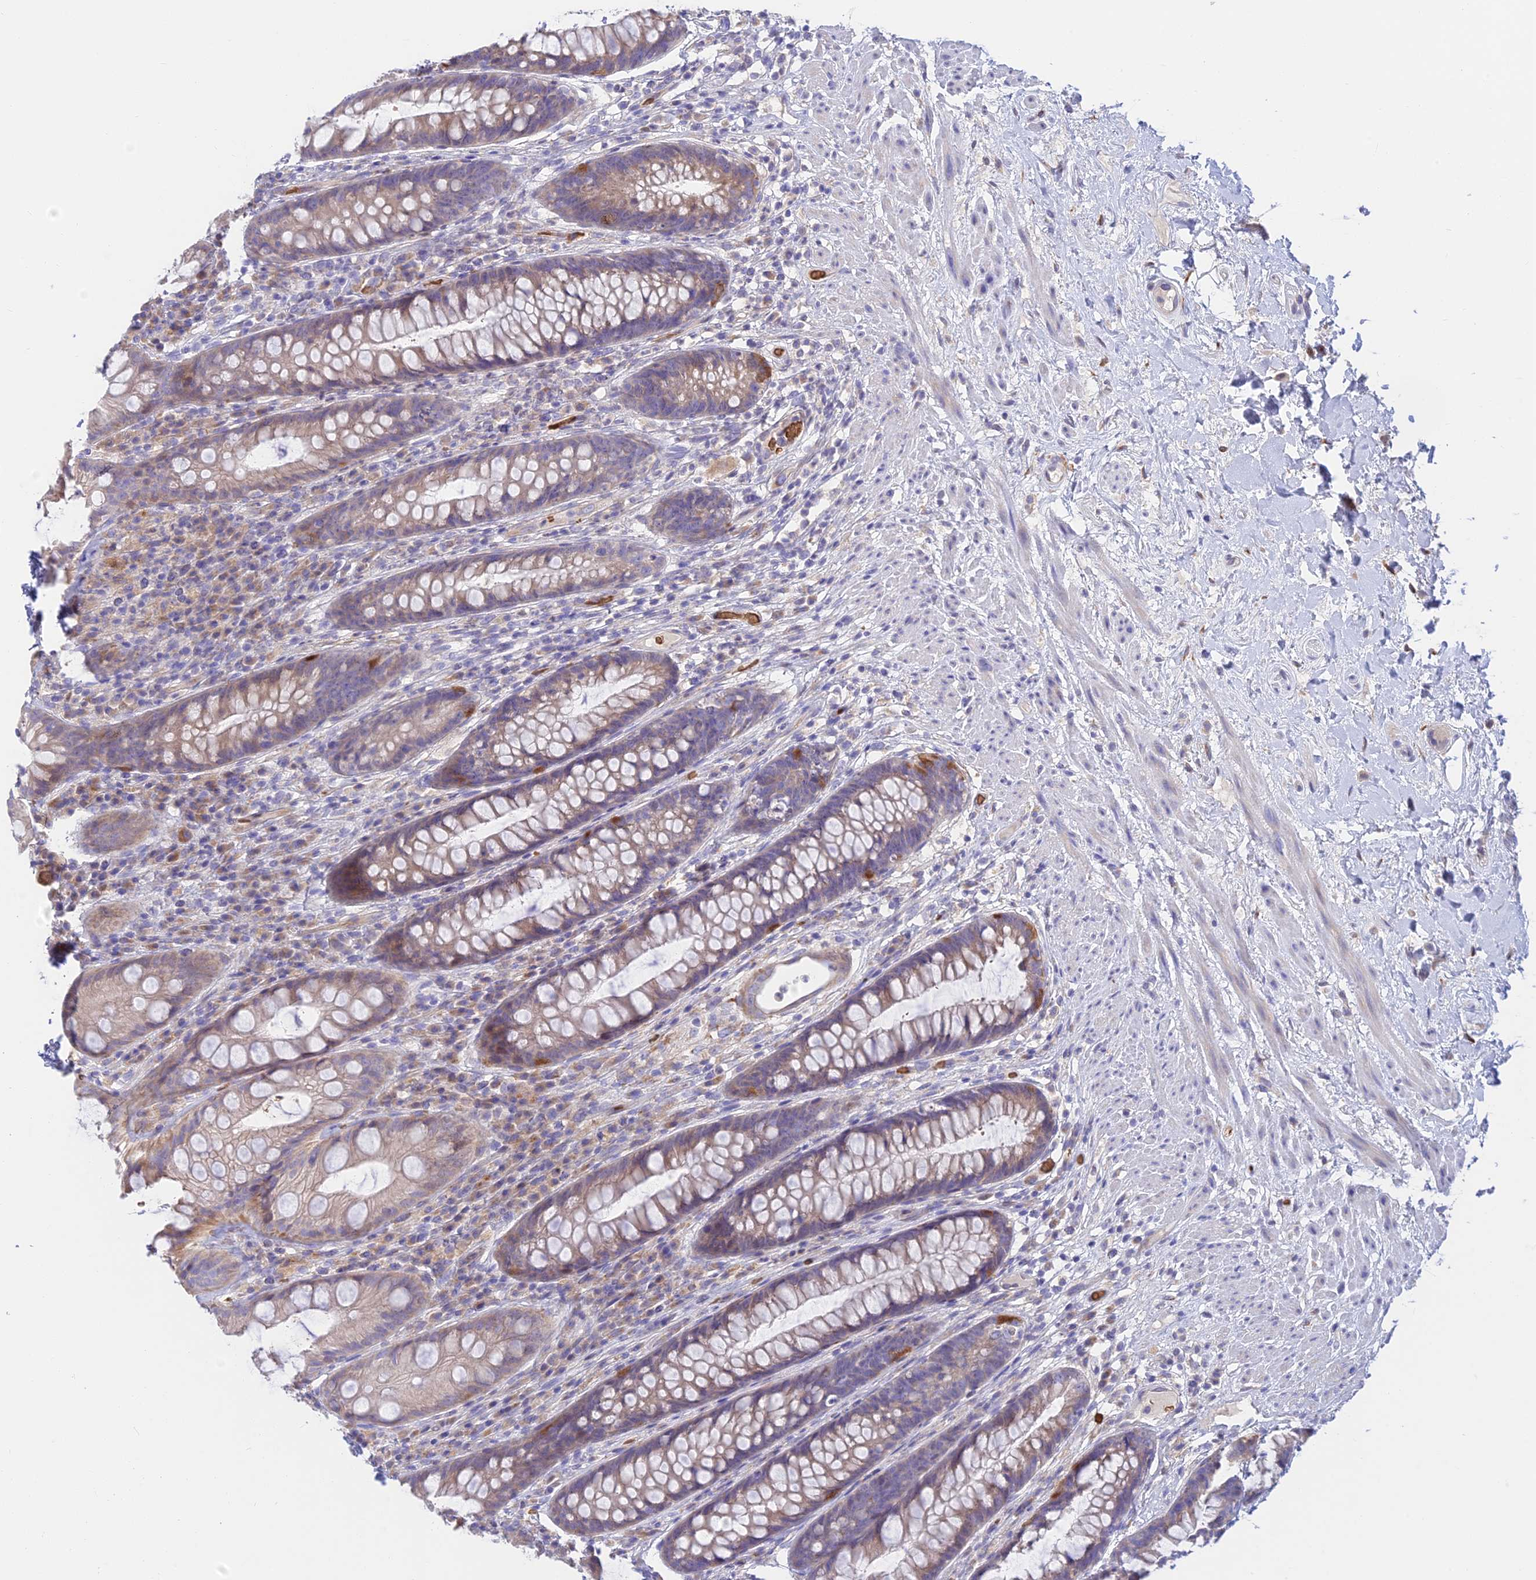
{"staining": {"intensity": "moderate", "quantity": "25%-75%", "location": "cytoplasmic/membranous"}, "tissue": "rectum", "cell_type": "Glandular cells", "image_type": "normal", "snomed": [{"axis": "morphology", "description": "Normal tissue, NOS"}, {"axis": "topography", "description": "Rectum"}], "caption": "A histopathology image showing moderate cytoplasmic/membranous staining in about 25%-75% of glandular cells in normal rectum, as visualized by brown immunohistochemical staining.", "gene": "UFSP2", "patient": {"sex": "male", "age": 74}}